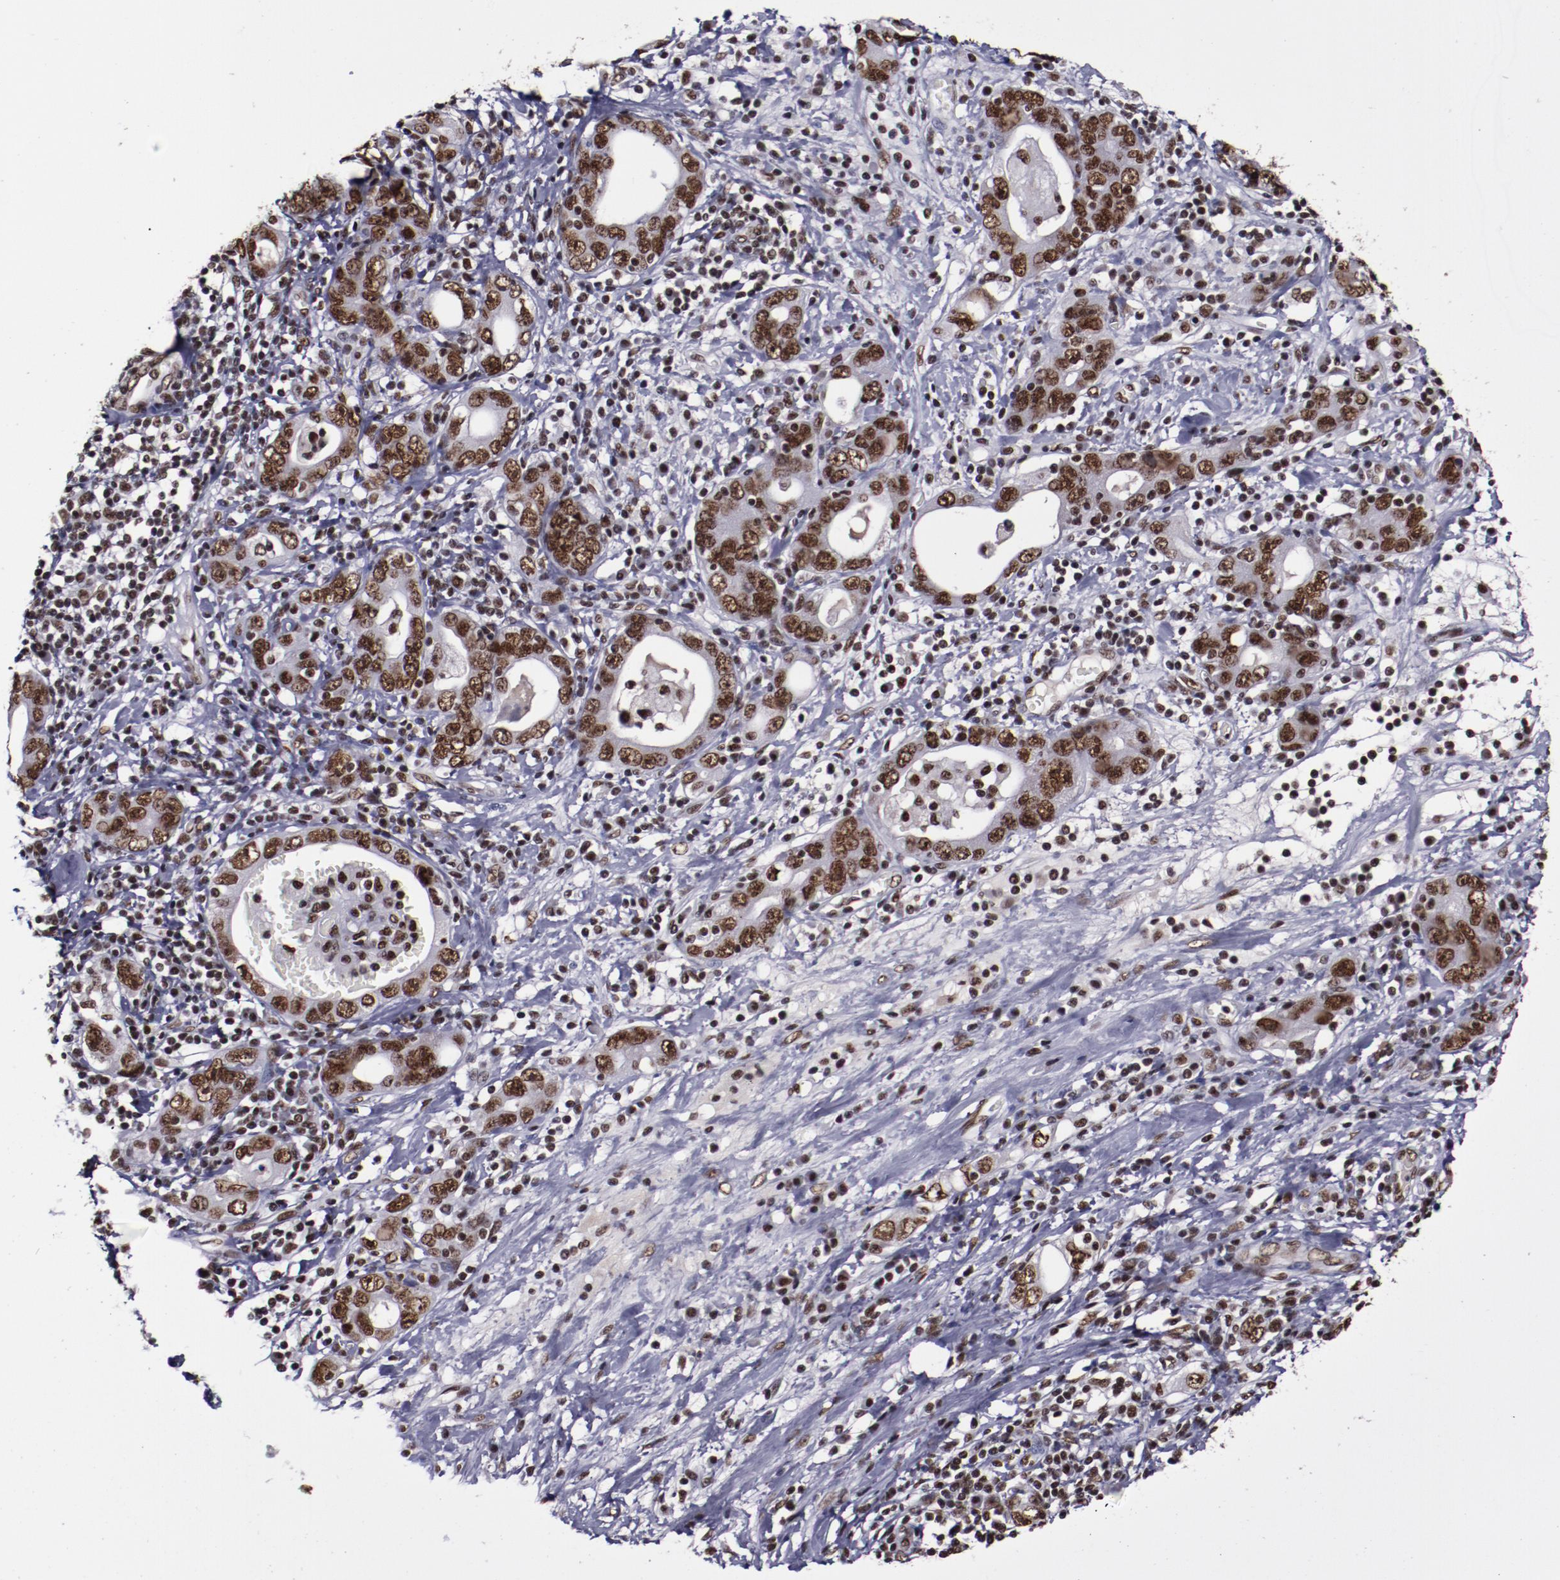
{"staining": {"intensity": "strong", "quantity": ">75%", "location": "nuclear"}, "tissue": "stomach cancer", "cell_type": "Tumor cells", "image_type": "cancer", "snomed": [{"axis": "morphology", "description": "Adenocarcinoma, NOS"}, {"axis": "topography", "description": "Stomach, lower"}], "caption": "An IHC image of tumor tissue is shown. Protein staining in brown highlights strong nuclear positivity in stomach cancer (adenocarcinoma) within tumor cells. (DAB (3,3'-diaminobenzidine) = brown stain, brightfield microscopy at high magnification).", "gene": "ERH", "patient": {"sex": "female", "age": 93}}